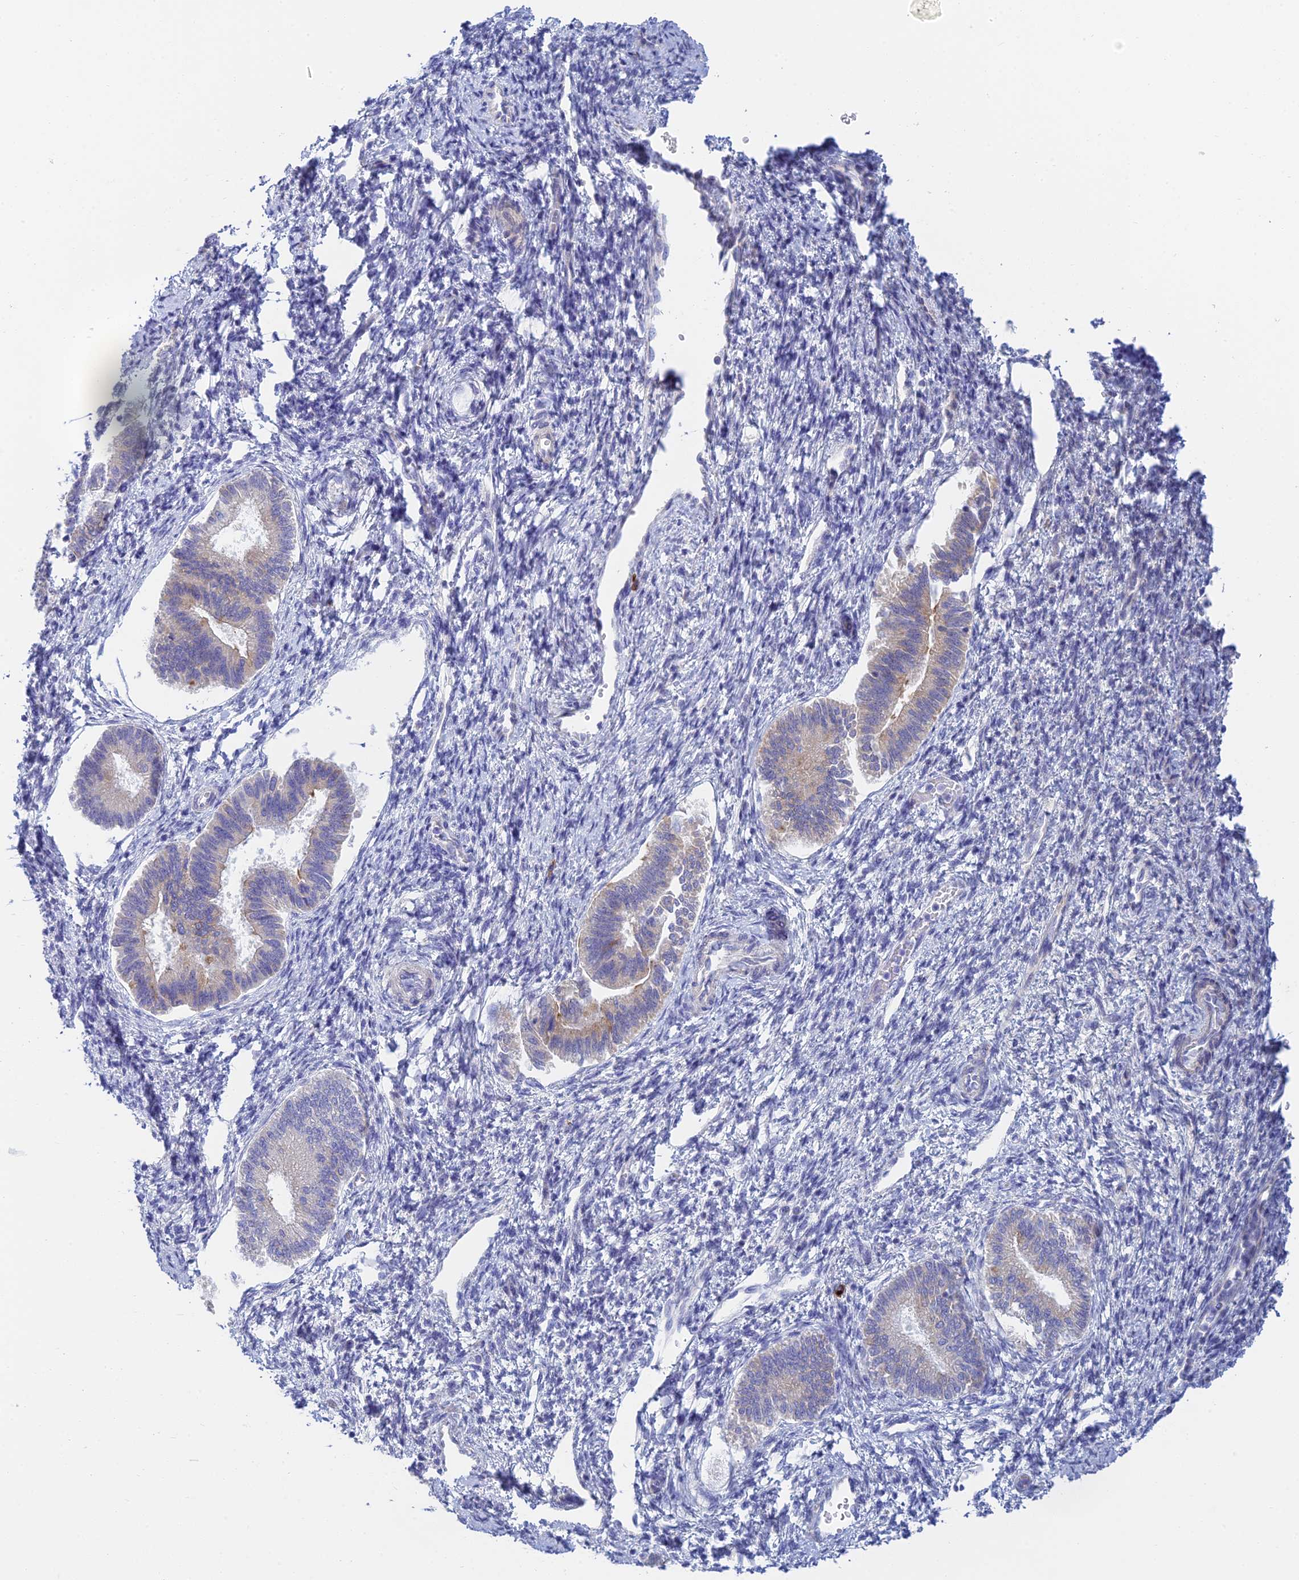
{"staining": {"intensity": "negative", "quantity": "none", "location": "none"}, "tissue": "endometrium", "cell_type": "Cells in endometrial stroma", "image_type": "normal", "snomed": [{"axis": "morphology", "description": "Normal tissue, NOS"}, {"axis": "topography", "description": "Endometrium"}], "caption": "Benign endometrium was stained to show a protein in brown. There is no significant expression in cells in endometrial stroma.", "gene": "CEP152", "patient": {"sex": "female", "age": 25}}